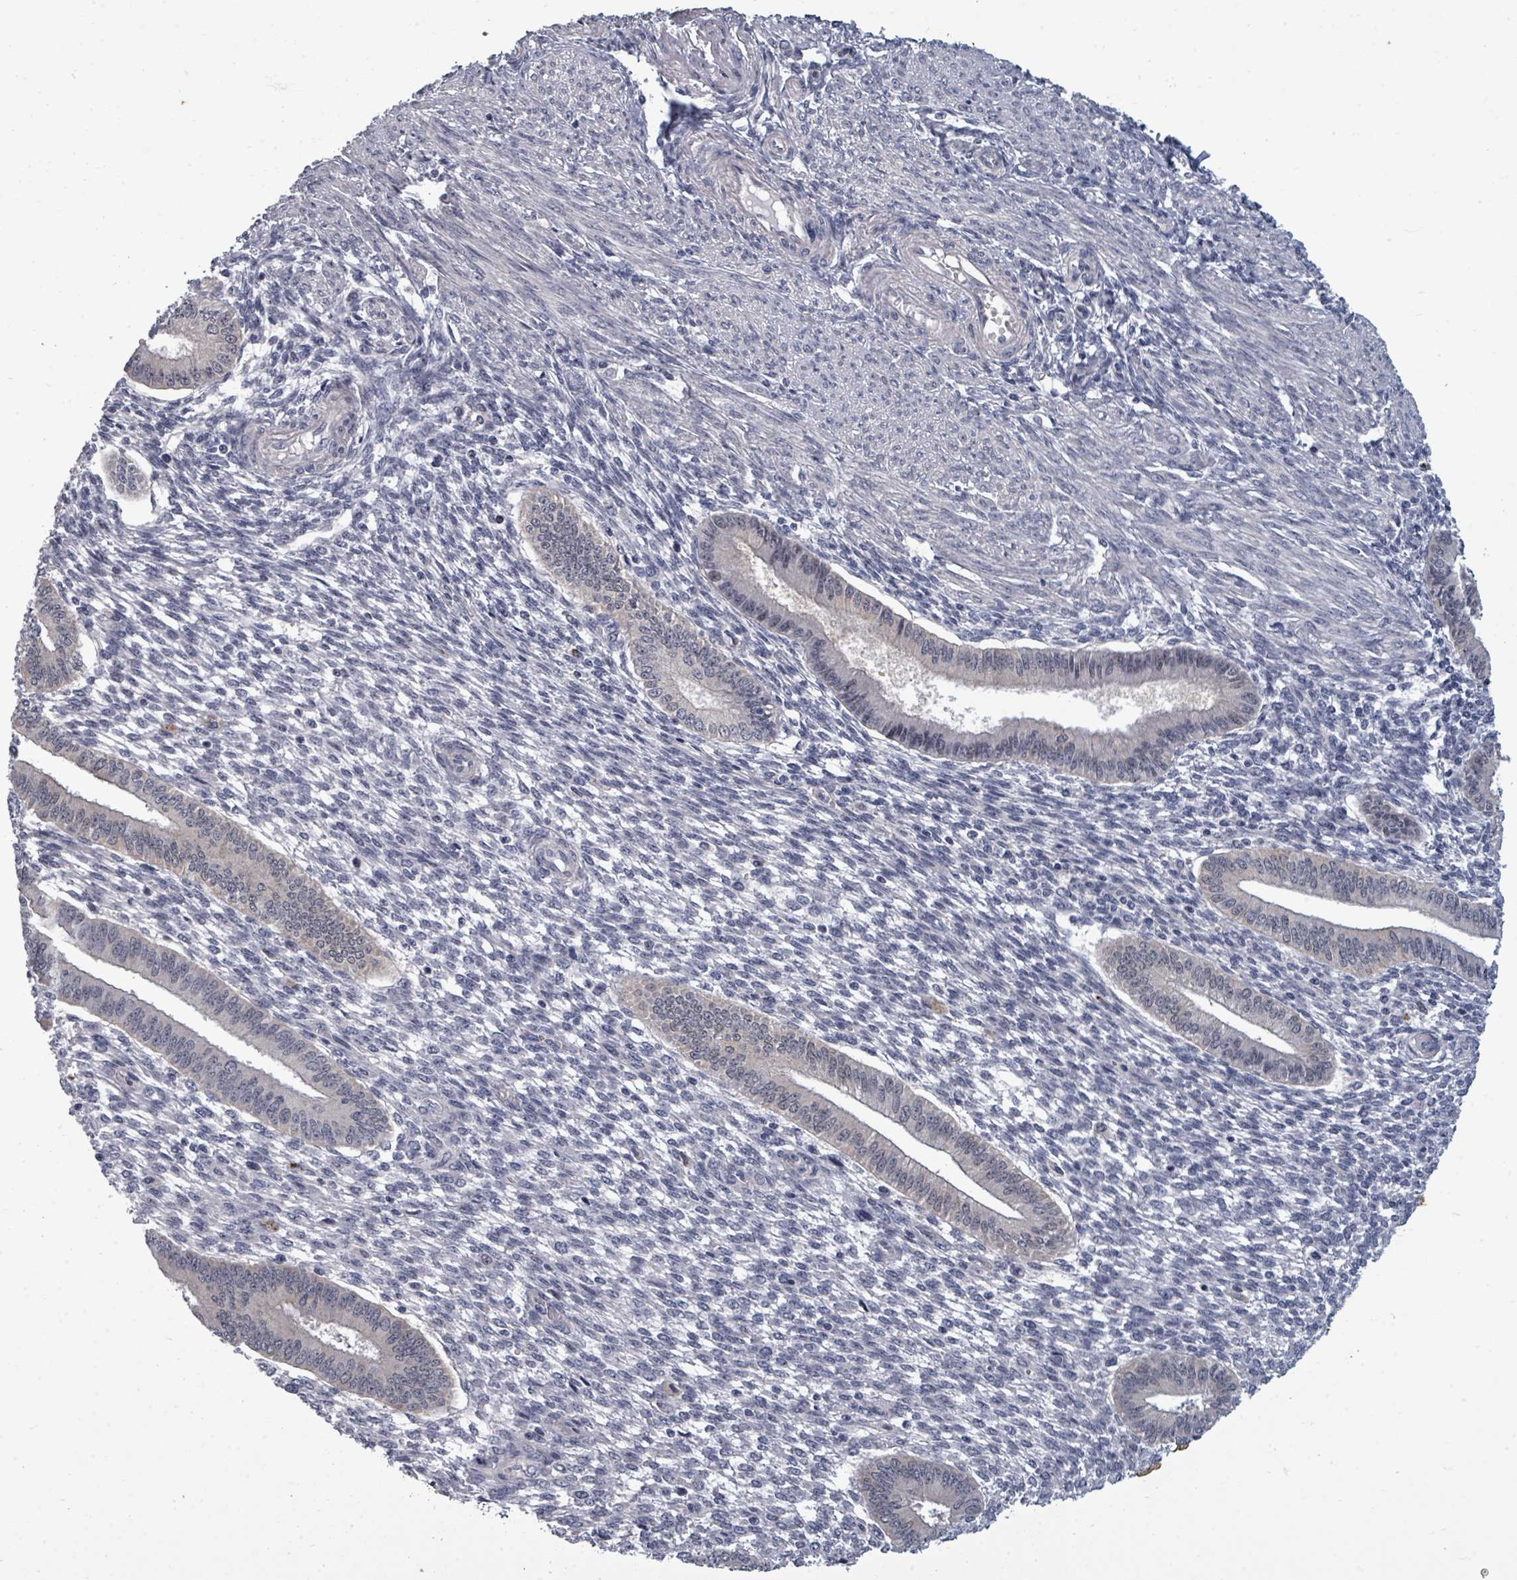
{"staining": {"intensity": "negative", "quantity": "none", "location": "none"}, "tissue": "endometrium", "cell_type": "Cells in endometrial stroma", "image_type": "normal", "snomed": [{"axis": "morphology", "description": "Normal tissue, NOS"}, {"axis": "topography", "description": "Endometrium"}], "caption": "This is an immunohistochemistry (IHC) image of benign human endometrium. There is no positivity in cells in endometrial stroma.", "gene": "ASB12", "patient": {"sex": "female", "age": 36}}